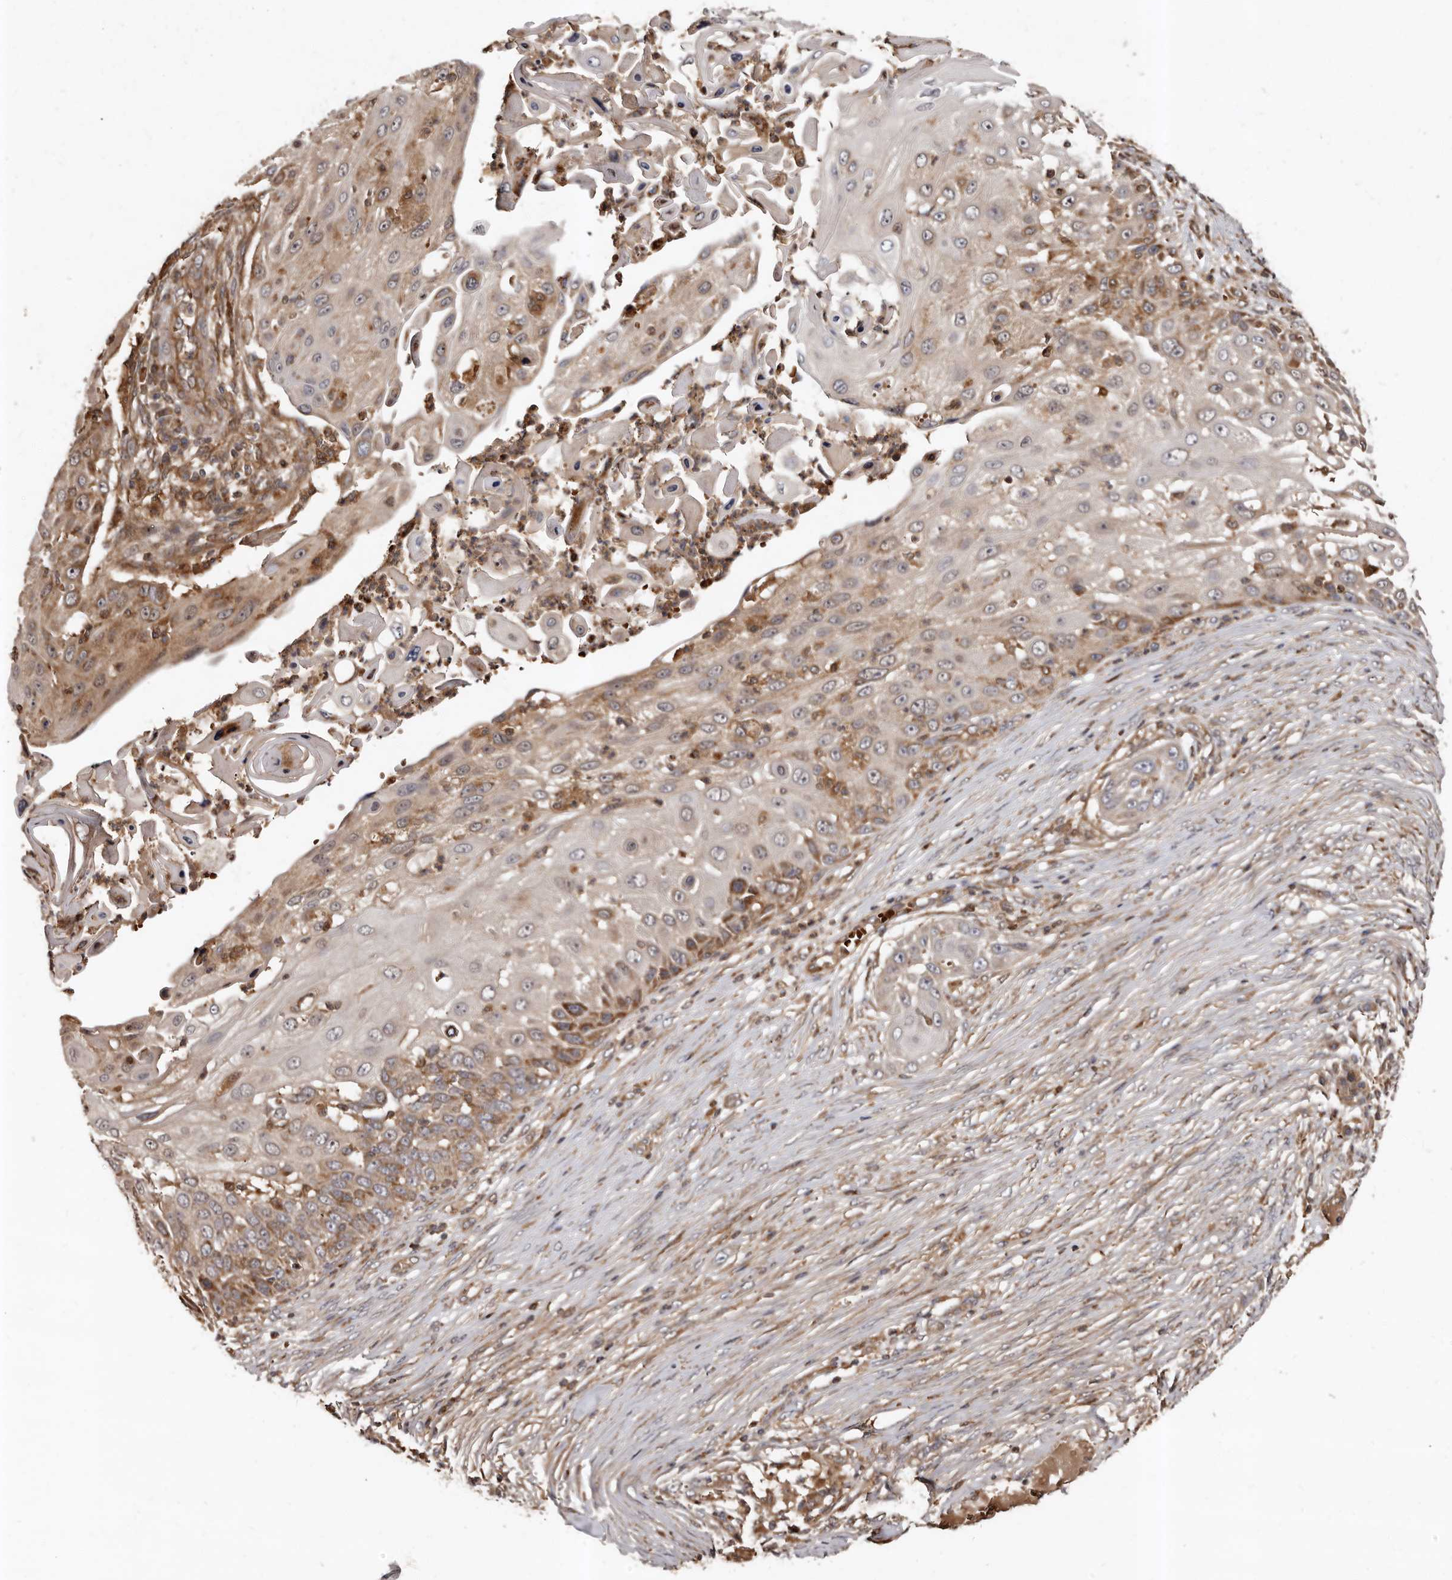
{"staining": {"intensity": "moderate", "quantity": "25%-75%", "location": "cytoplasmic/membranous"}, "tissue": "skin cancer", "cell_type": "Tumor cells", "image_type": "cancer", "snomed": [{"axis": "morphology", "description": "Squamous cell carcinoma, NOS"}, {"axis": "topography", "description": "Skin"}], "caption": "About 25%-75% of tumor cells in skin squamous cell carcinoma reveal moderate cytoplasmic/membranous protein positivity as visualized by brown immunohistochemical staining.", "gene": "BAX", "patient": {"sex": "female", "age": 44}}